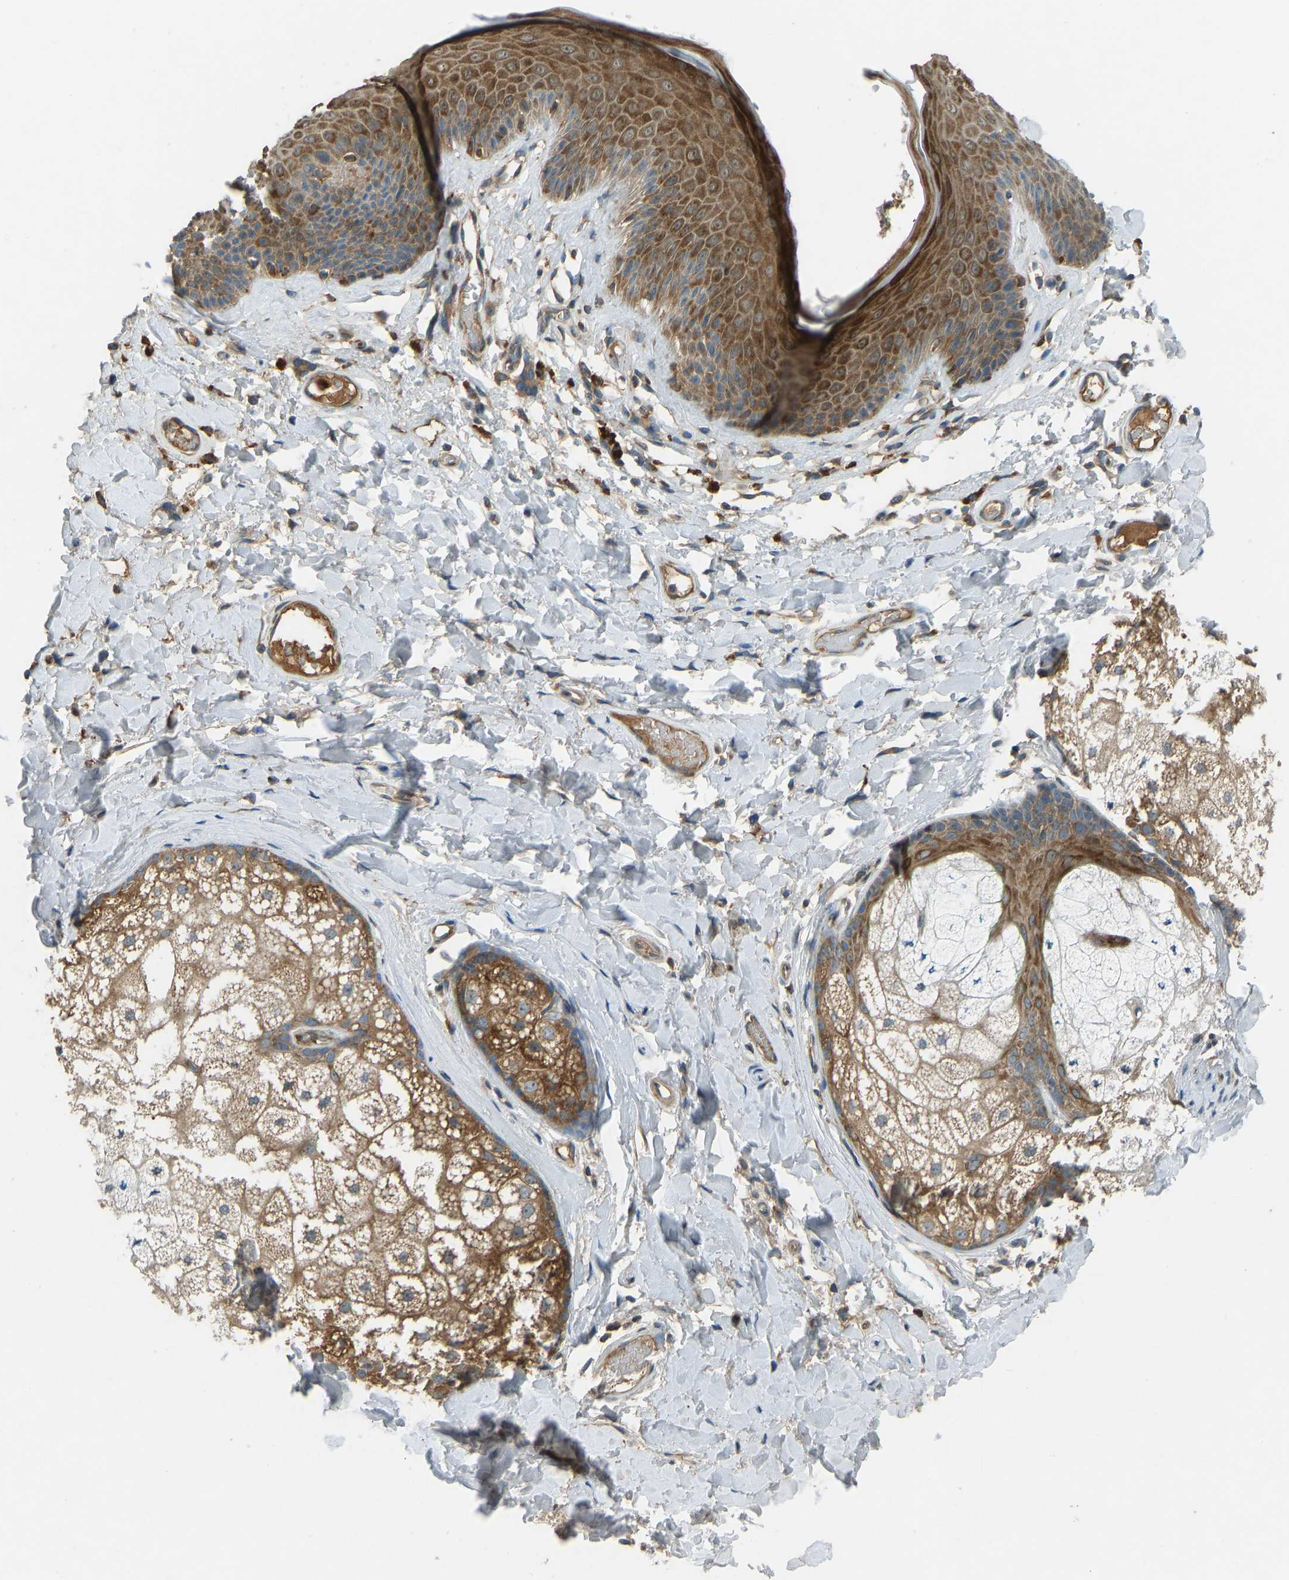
{"staining": {"intensity": "moderate", "quantity": ">75%", "location": "cytoplasmic/membranous"}, "tissue": "skin", "cell_type": "Epidermal cells", "image_type": "normal", "snomed": [{"axis": "morphology", "description": "Normal tissue, NOS"}, {"axis": "topography", "description": "Vulva"}], "caption": "Immunohistochemical staining of benign human skin displays medium levels of moderate cytoplasmic/membranous staining in about >75% of epidermal cells. (brown staining indicates protein expression, while blue staining denotes nuclei).", "gene": "STAU2", "patient": {"sex": "female", "age": 73}}